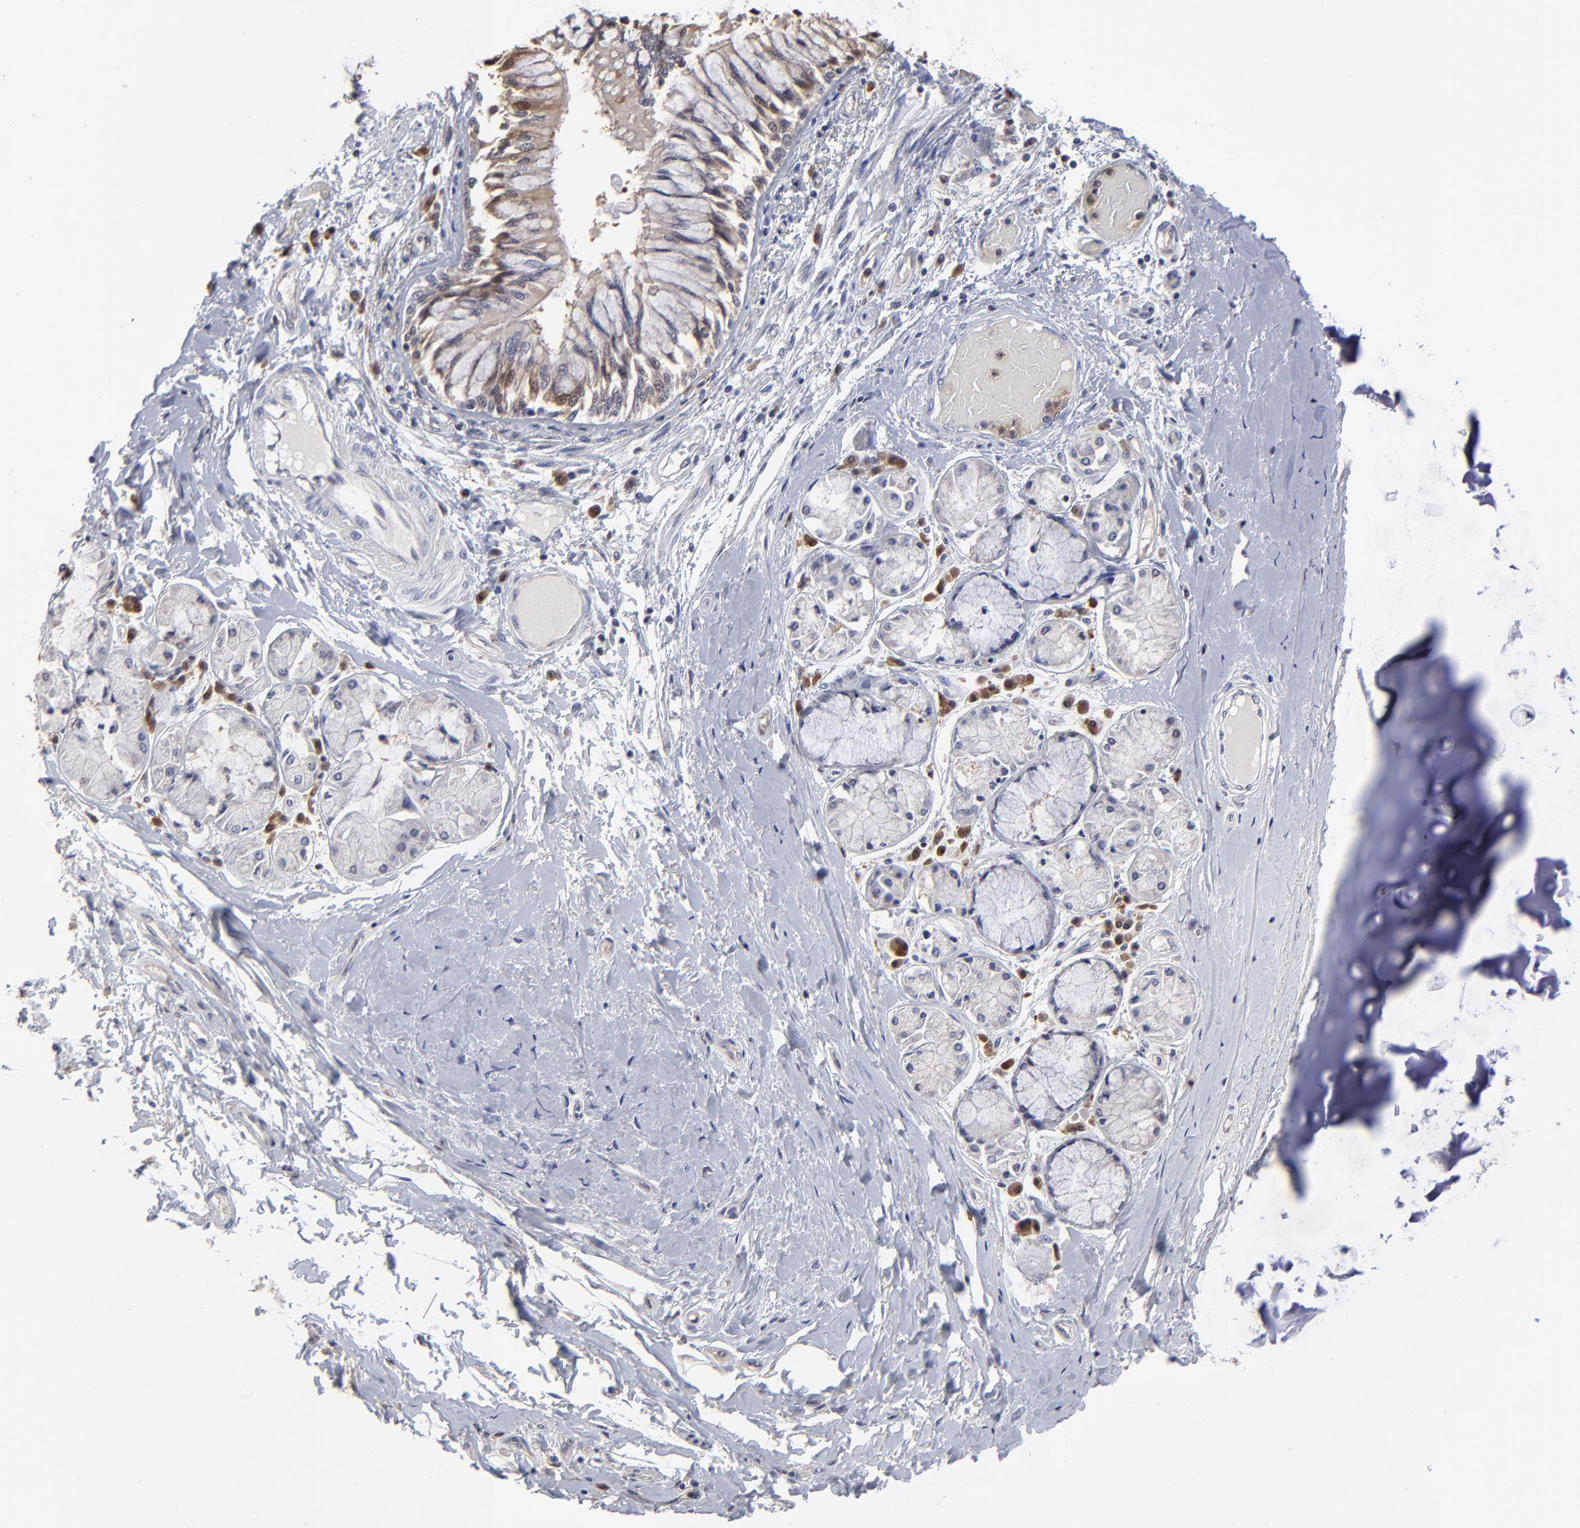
{"staining": {"intensity": "negative", "quantity": "none", "location": "none"}, "tissue": "bronchus", "cell_type": "Respiratory epithelial cells", "image_type": "normal", "snomed": [{"axis": "morphology", "description": "Normal tissue, NOS"}, {"axis": "topography", "description": "Cartilage tissue"}, {"axis": "topography", "description": "Bronchus"}, {"axis": "topography", "description": "Lung"}, {"axis": "topography", "description": "Peripheral nerve tissue"}], "caption": "IHC of benign human bronchus shows no positivity in respiratory epithelial cells.", "gene": "CASP3", "patient": {"sex": "female", "age": 49}}